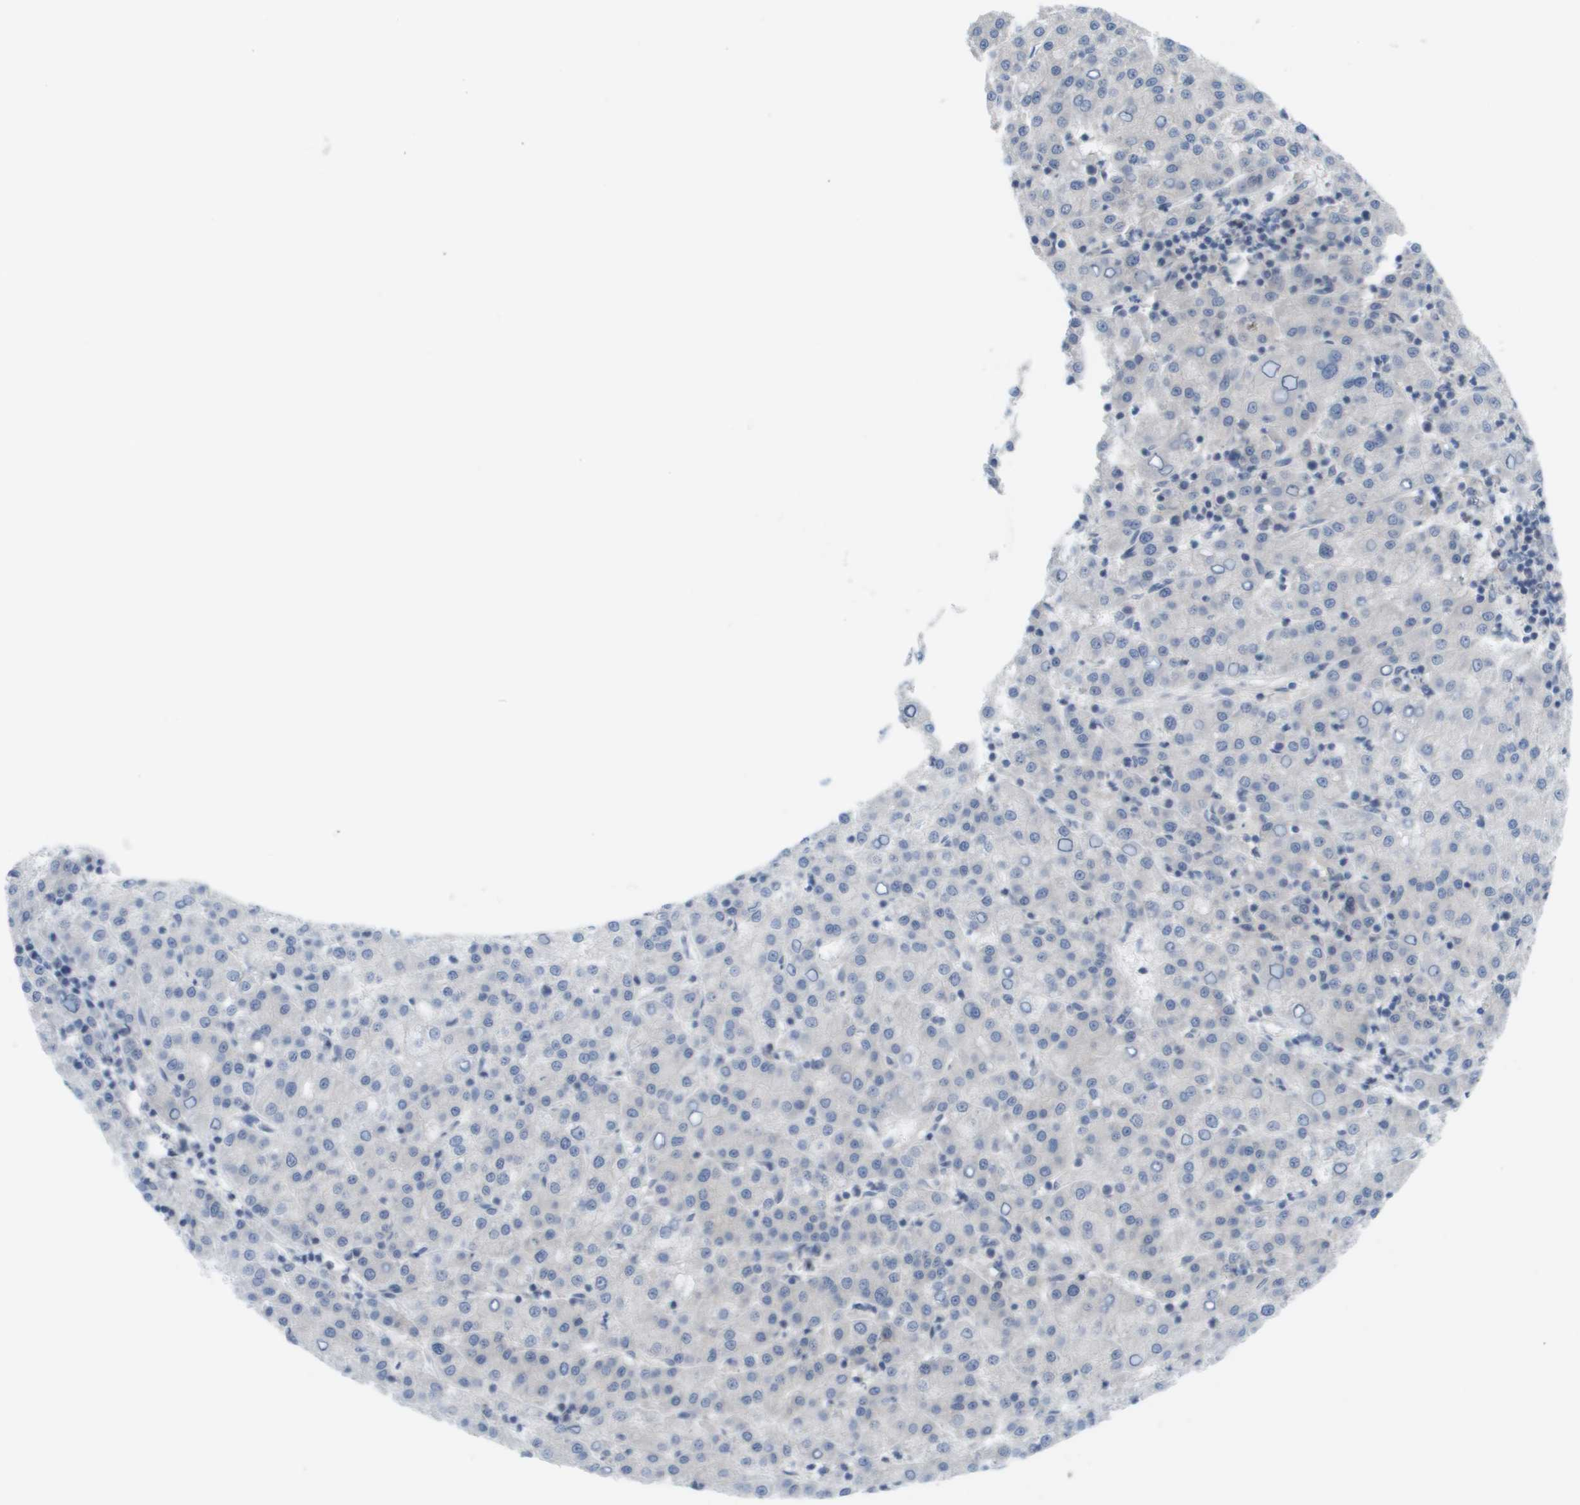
{"staining": {"intensity": "negative", "quantity": "none", "location": "none"}, "tissue": "liver cancer", "cell_type": "Tumor cells", "image_type": "cancer", "snomed": [{"axis": "morphology", "description": "Carcinoma, Hepatocellular, NOS"}, {"axis": "topography", "description": "Liver"}], "caption": "There is no significant staining in tumor cells of liver cancer (hepatocellular carcinoma).", "gene": "CTPS2", "patient": {"sex": "female", "age": 58}}